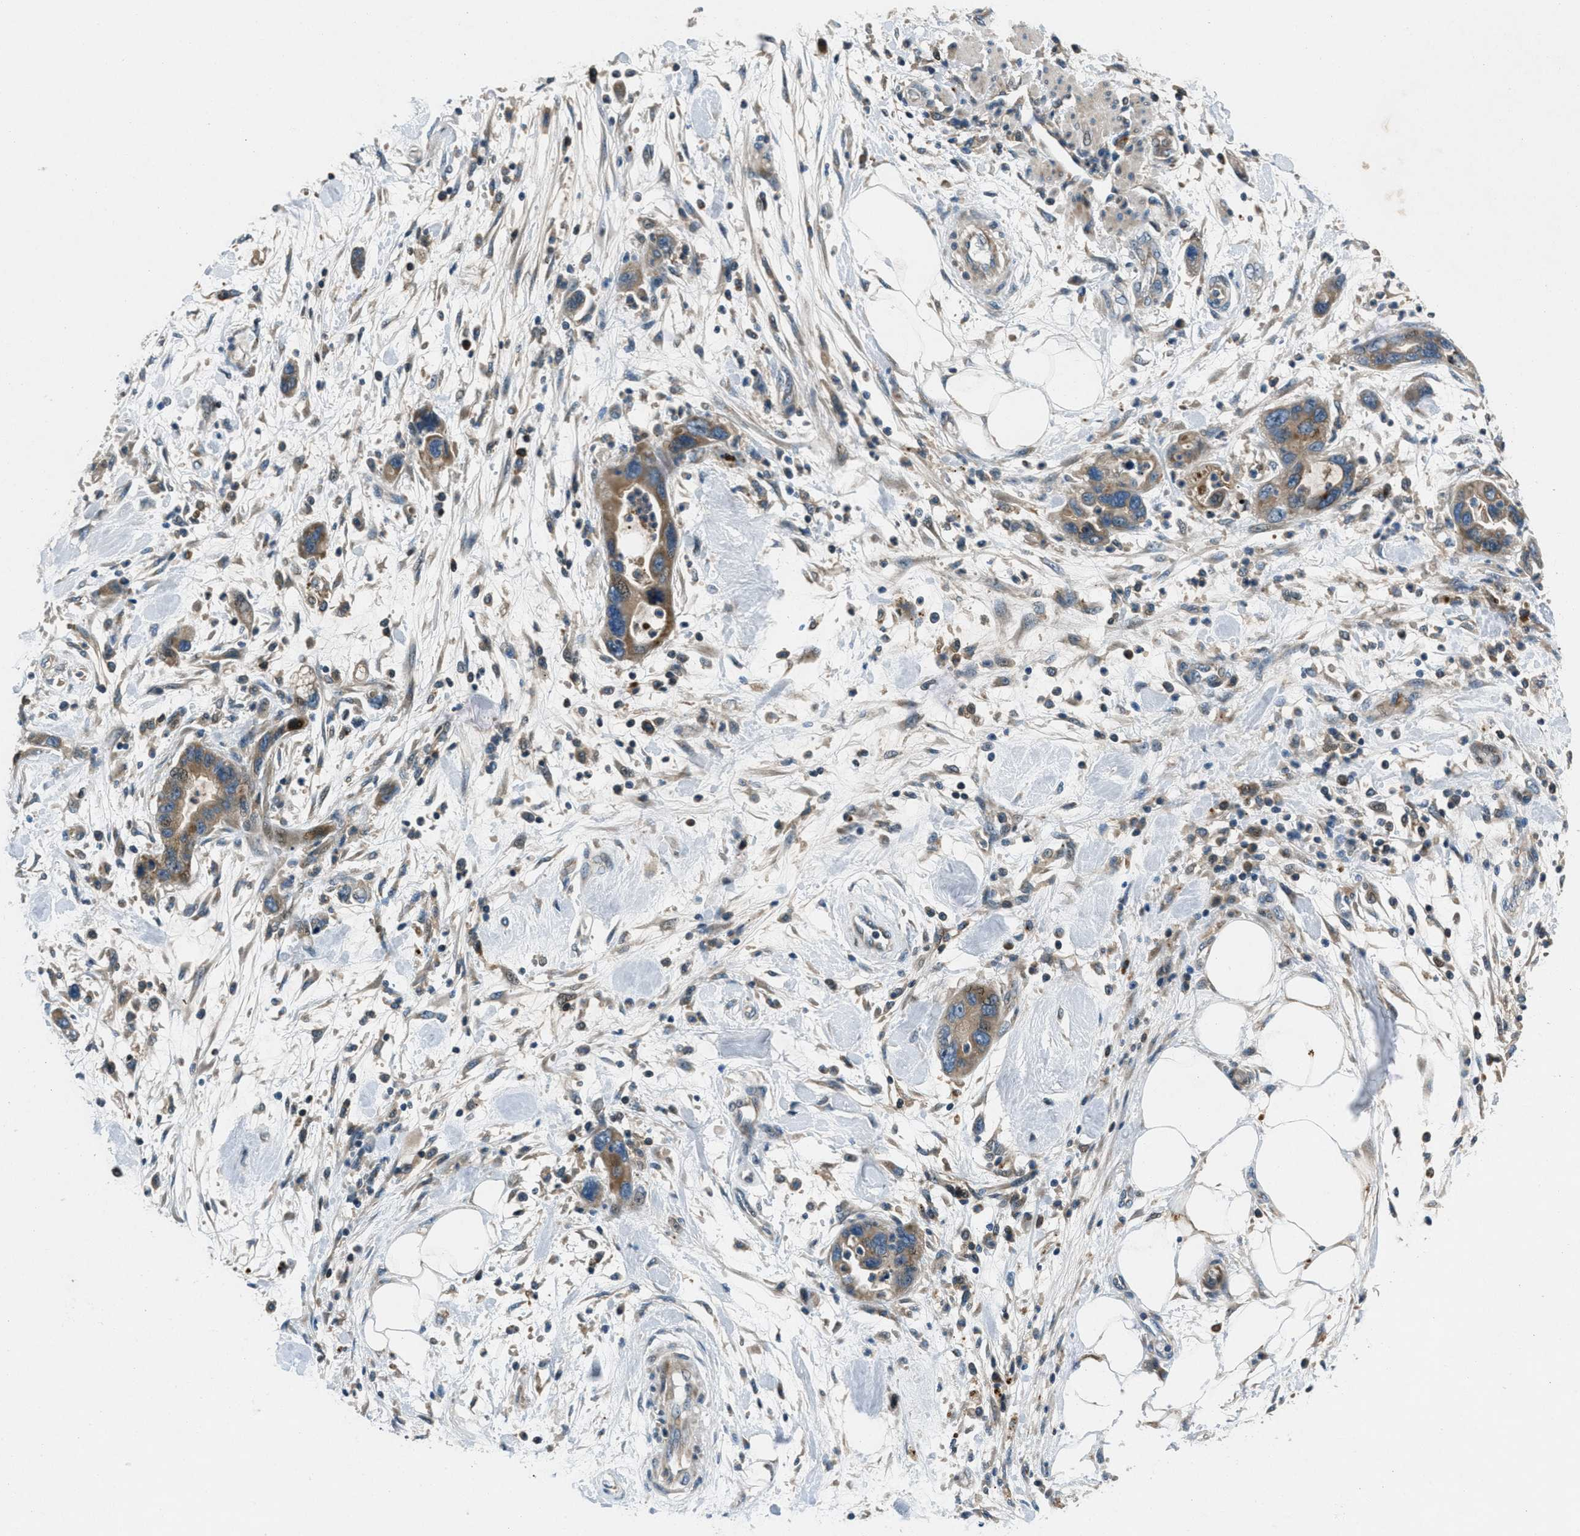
{"staining": {"intensity": "moderate", "quantity": ">75%", "location": "cytoplasmic/membranous"}, "tissue": "pancreatic cancer", "cell_type": "Tumor cells", "image_type": "cancer", "snomed": [{"axis": "morphology", "description": "Normal tissue, NOS"}, {"axis": "morphology", "description": "Adenocarcinoma, NOS"}, {"axis": "topography", "description": "Pancreas"}], "caption": "Moderate cytoplasmic/membranous positivity for a protein is identified in approximately >75% of tumor cells of pancreatic cancer (adenocarcinoma) using IHC.", "gene": "CLEC2D", "patient": {"sex": "female", "age": 71}}